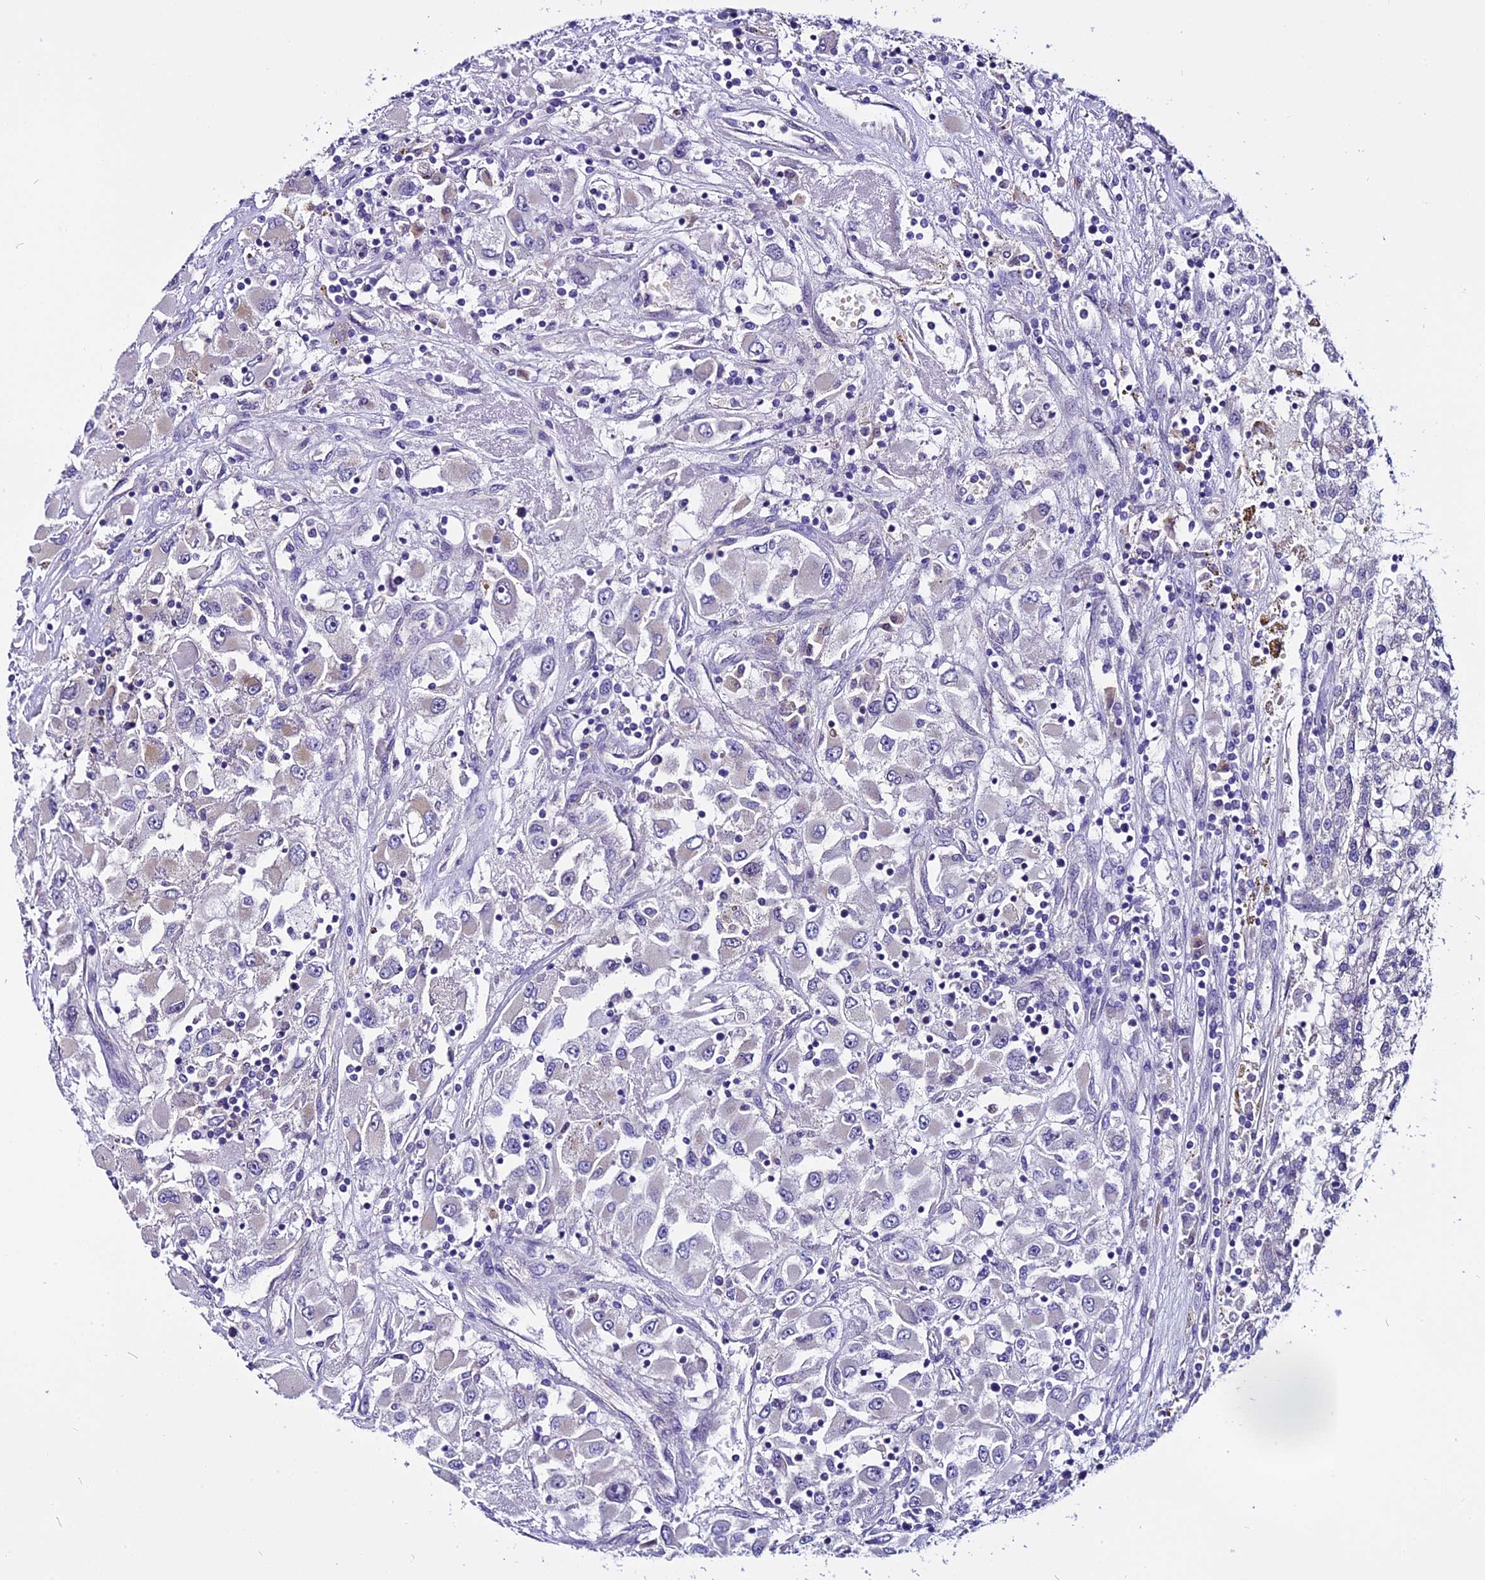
{"staining": {"intensity": "negative", "quantity": "none", "location": "none"}, "tissue": "renal cancer", "cell_type": "Tumor cells", "image_type": "cancer", "snomed": [{"axis": "morphology", "description": "Adenocarcinoma, NOS"}, {"axis": "topography", "description": "Kidney"}], "caption": "DAB (3,3'-diaminobenzidine) immunohistochemical staining of renal adenocarcinoma reveals no significant positivity in tumor cells.", "gene": "C9orf40", "patient": {"sex": "female", "age": 52}}